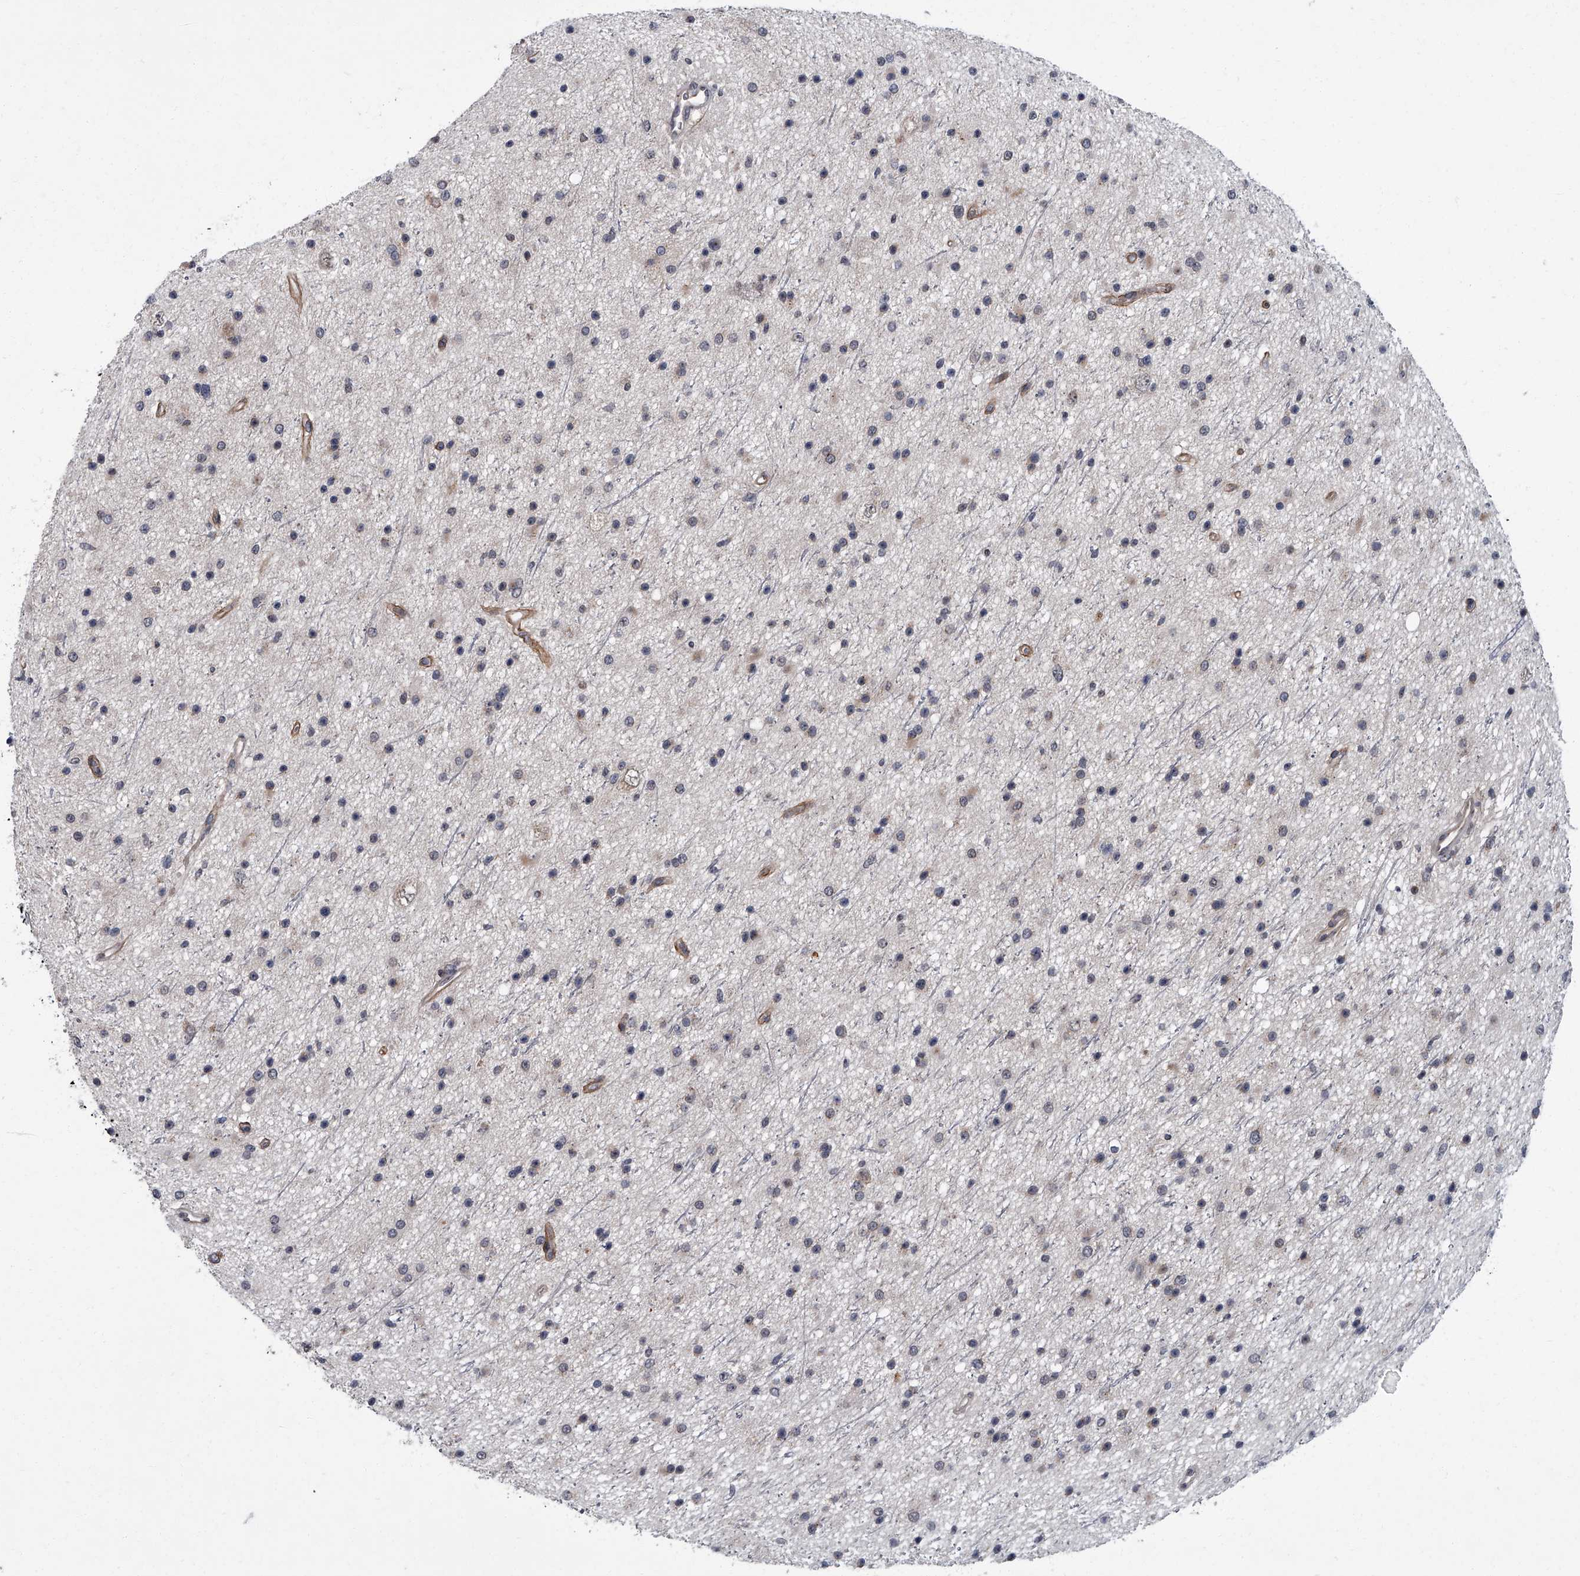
{"staining": {"intensity": "negative", "quantity": "none", "location": "none"}, "tissue": "glioma", "cell_type": "Tumor cells", "image_type": "cancer", "snomed": [{"axis": "morphology", "description": "Glioma, malignant, Low grade"}, {"axis": "topography", "description": "Cerebral cortex"}], "caption": "There is no significant staining in tumor cells of glioma.", "gene": "ZNF274", "patient": {"sex": "female", "age": 39}}